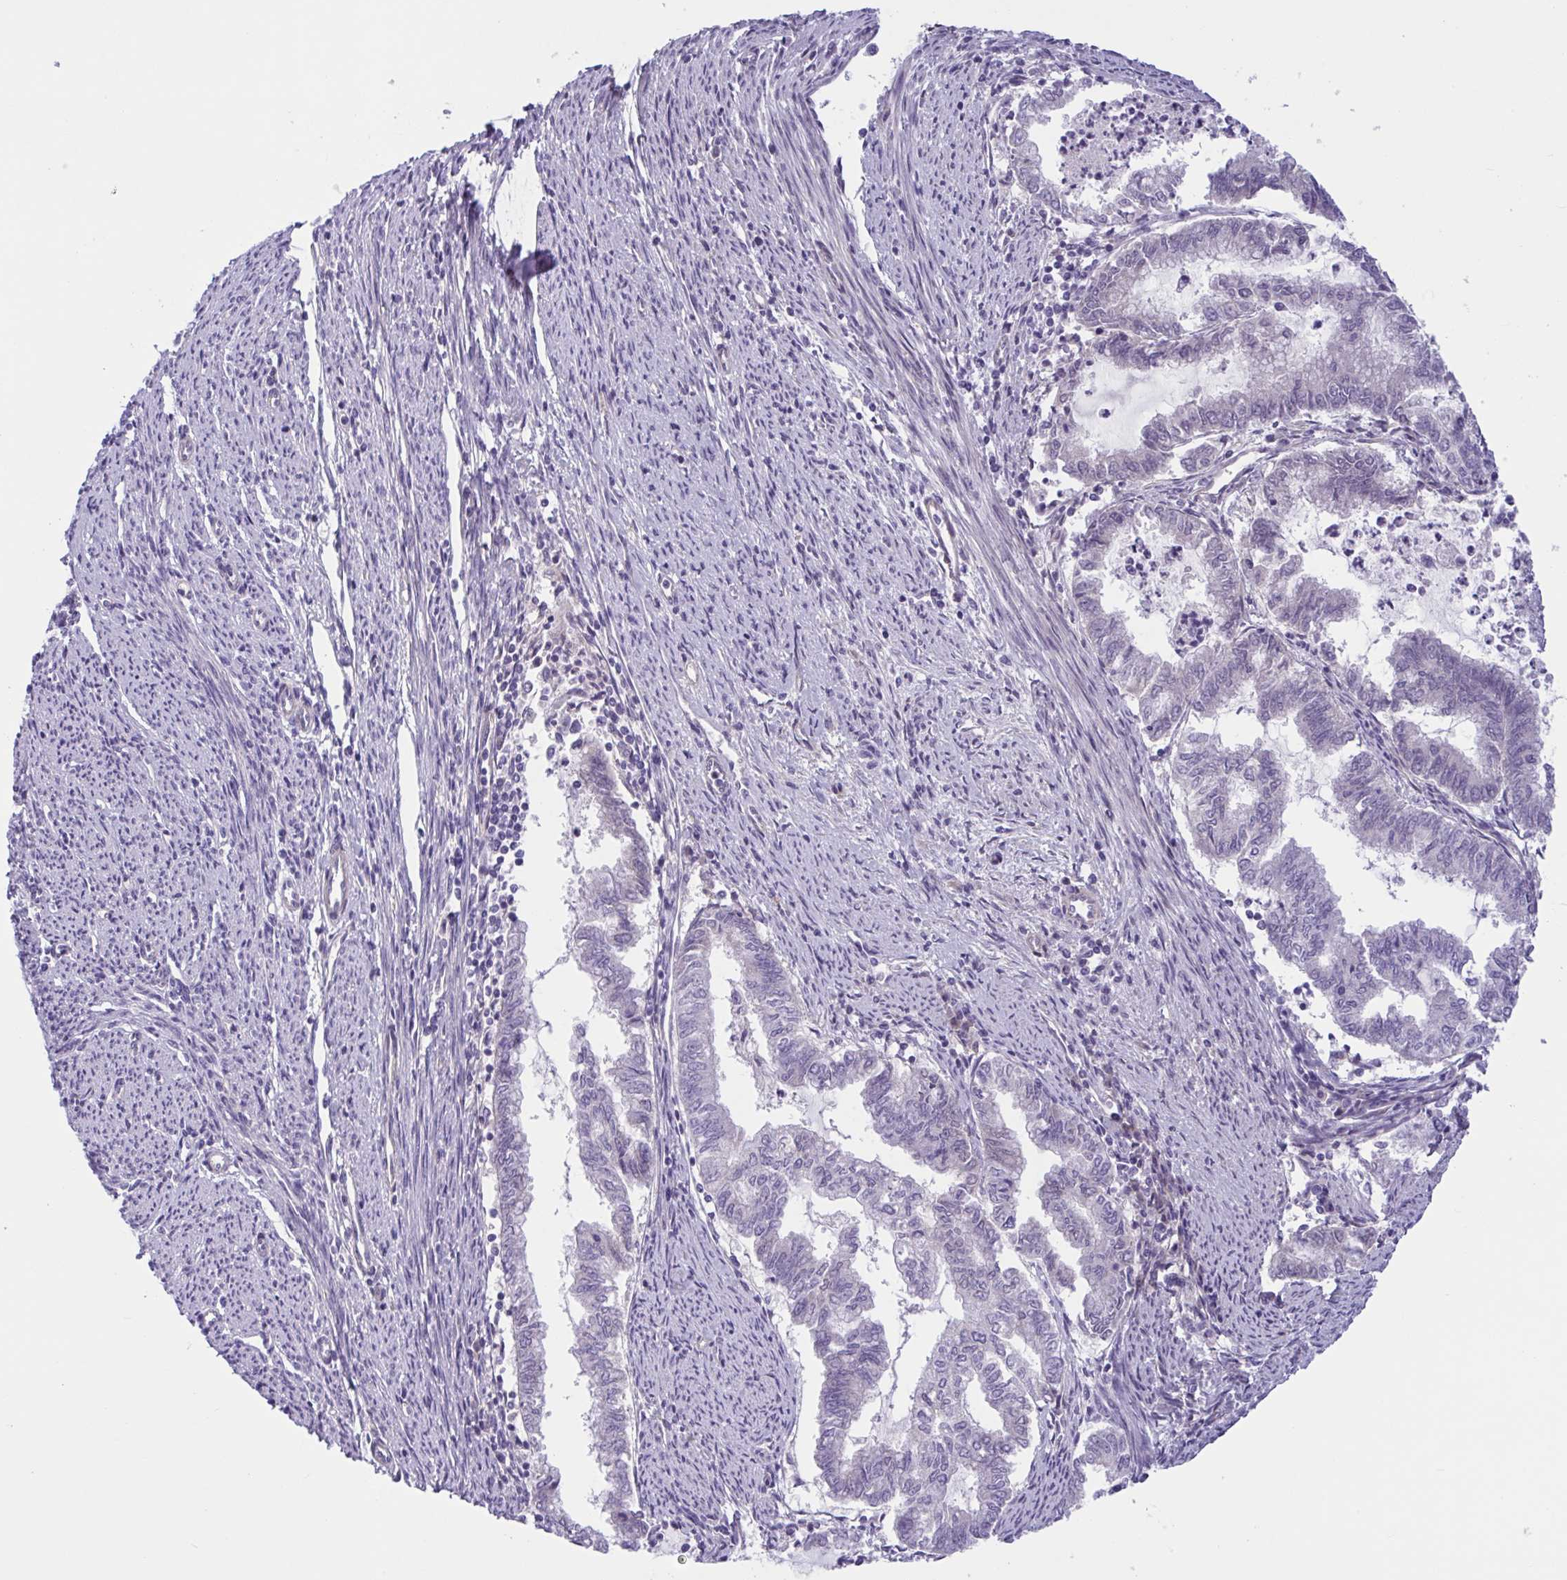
{"staining": {"intensity": "negative", "quantity": "none", "location": "none"}, "tissue": "endometrial cancer", "cell_type": "Tumor cells", "image_type": "cancer", "snomed": [{"axis": "morphology", "description": "Adenocarcinoma, NOS"}, {"axis": "topography", "description": "Endometrium"}], "caption": "Human endometrial cancer stained for a protein using IHC shows no staining in tumor cells.", "gene": "TTC7B", "patient": {"sex": "female", "age": 79}}